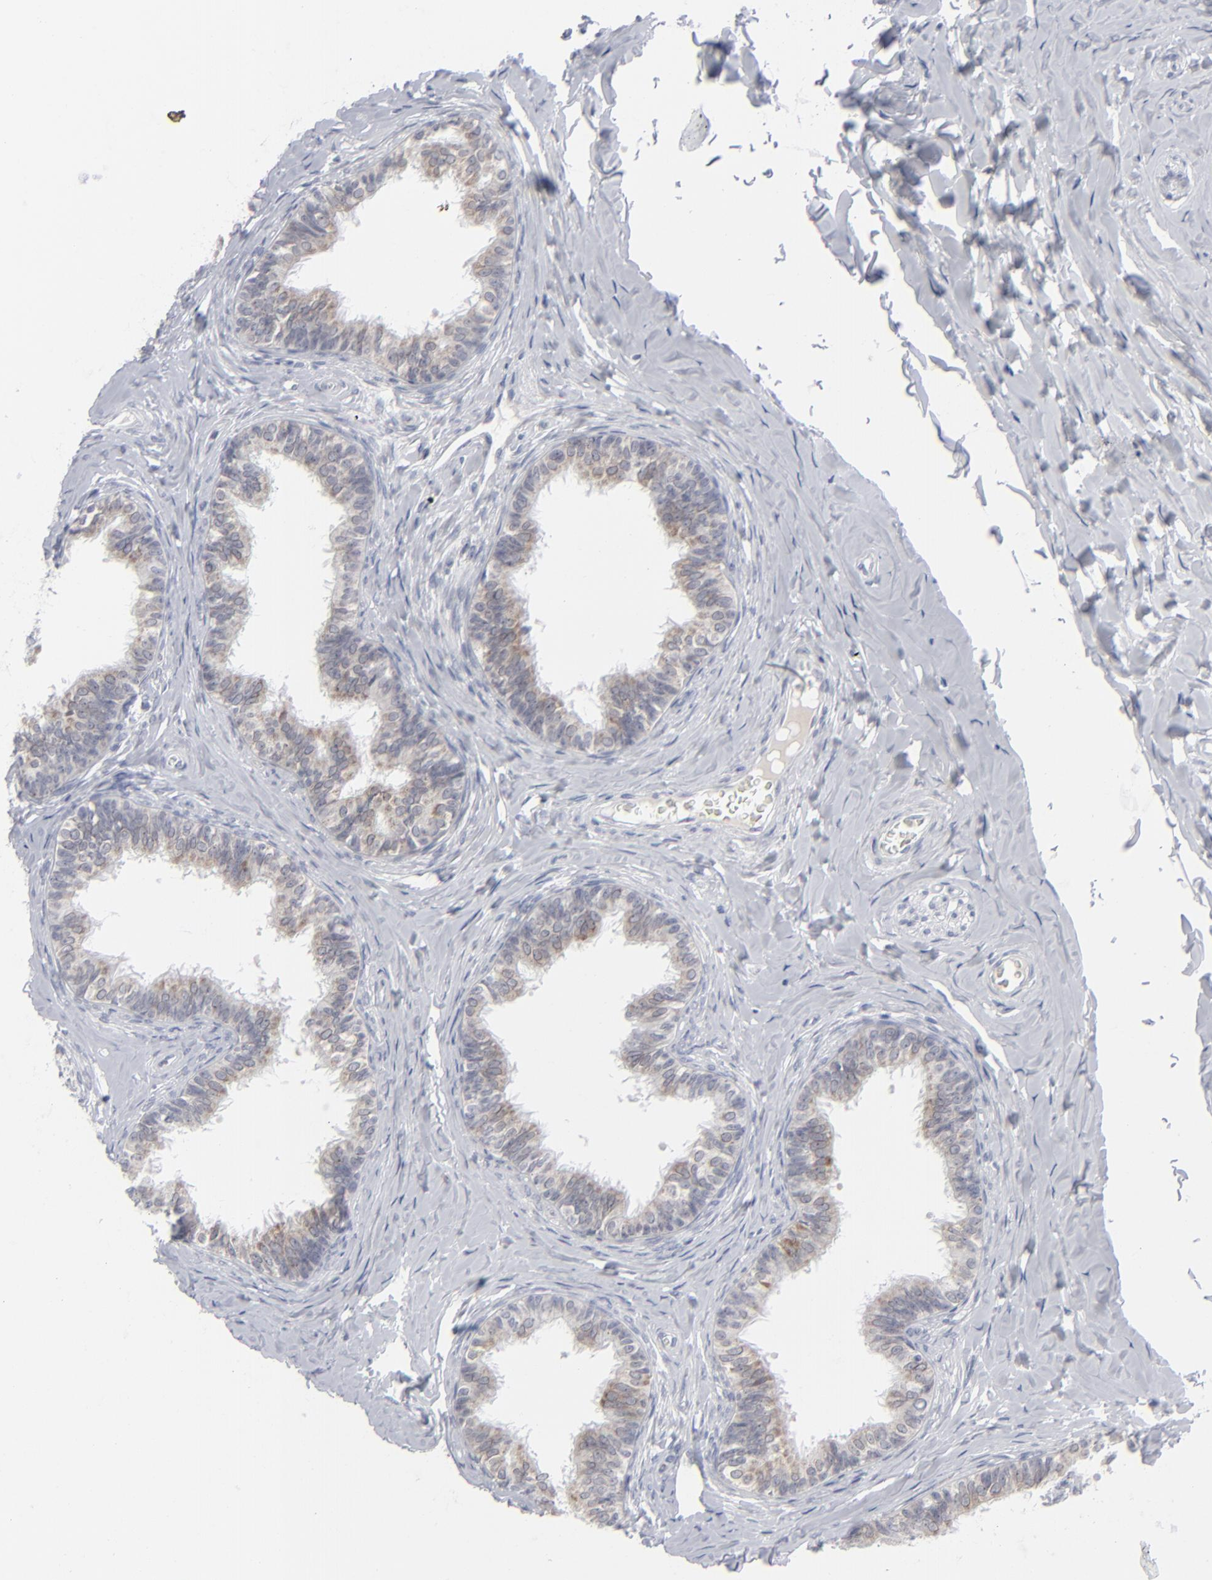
{"staining": {"intensity": "weak", "quantity": "<25%", "location": "cytoplasmic/membranous"}, "tissue": "epididymis", "cell_type": "Glandular cells", "image_type": "normal", "snomed": [{"axis": "morphology", "description": "Normal tissue, NOS"}, {"axis": "topography", "description": "Soft tissue"}, {"axis": "topography", "description": "Epididymis"}], "caption": "Image shows no protein positivity in glandular cells of benign epididymis.", "gene": "NUP88", "patient": {"sex": "male", "age": 26}}